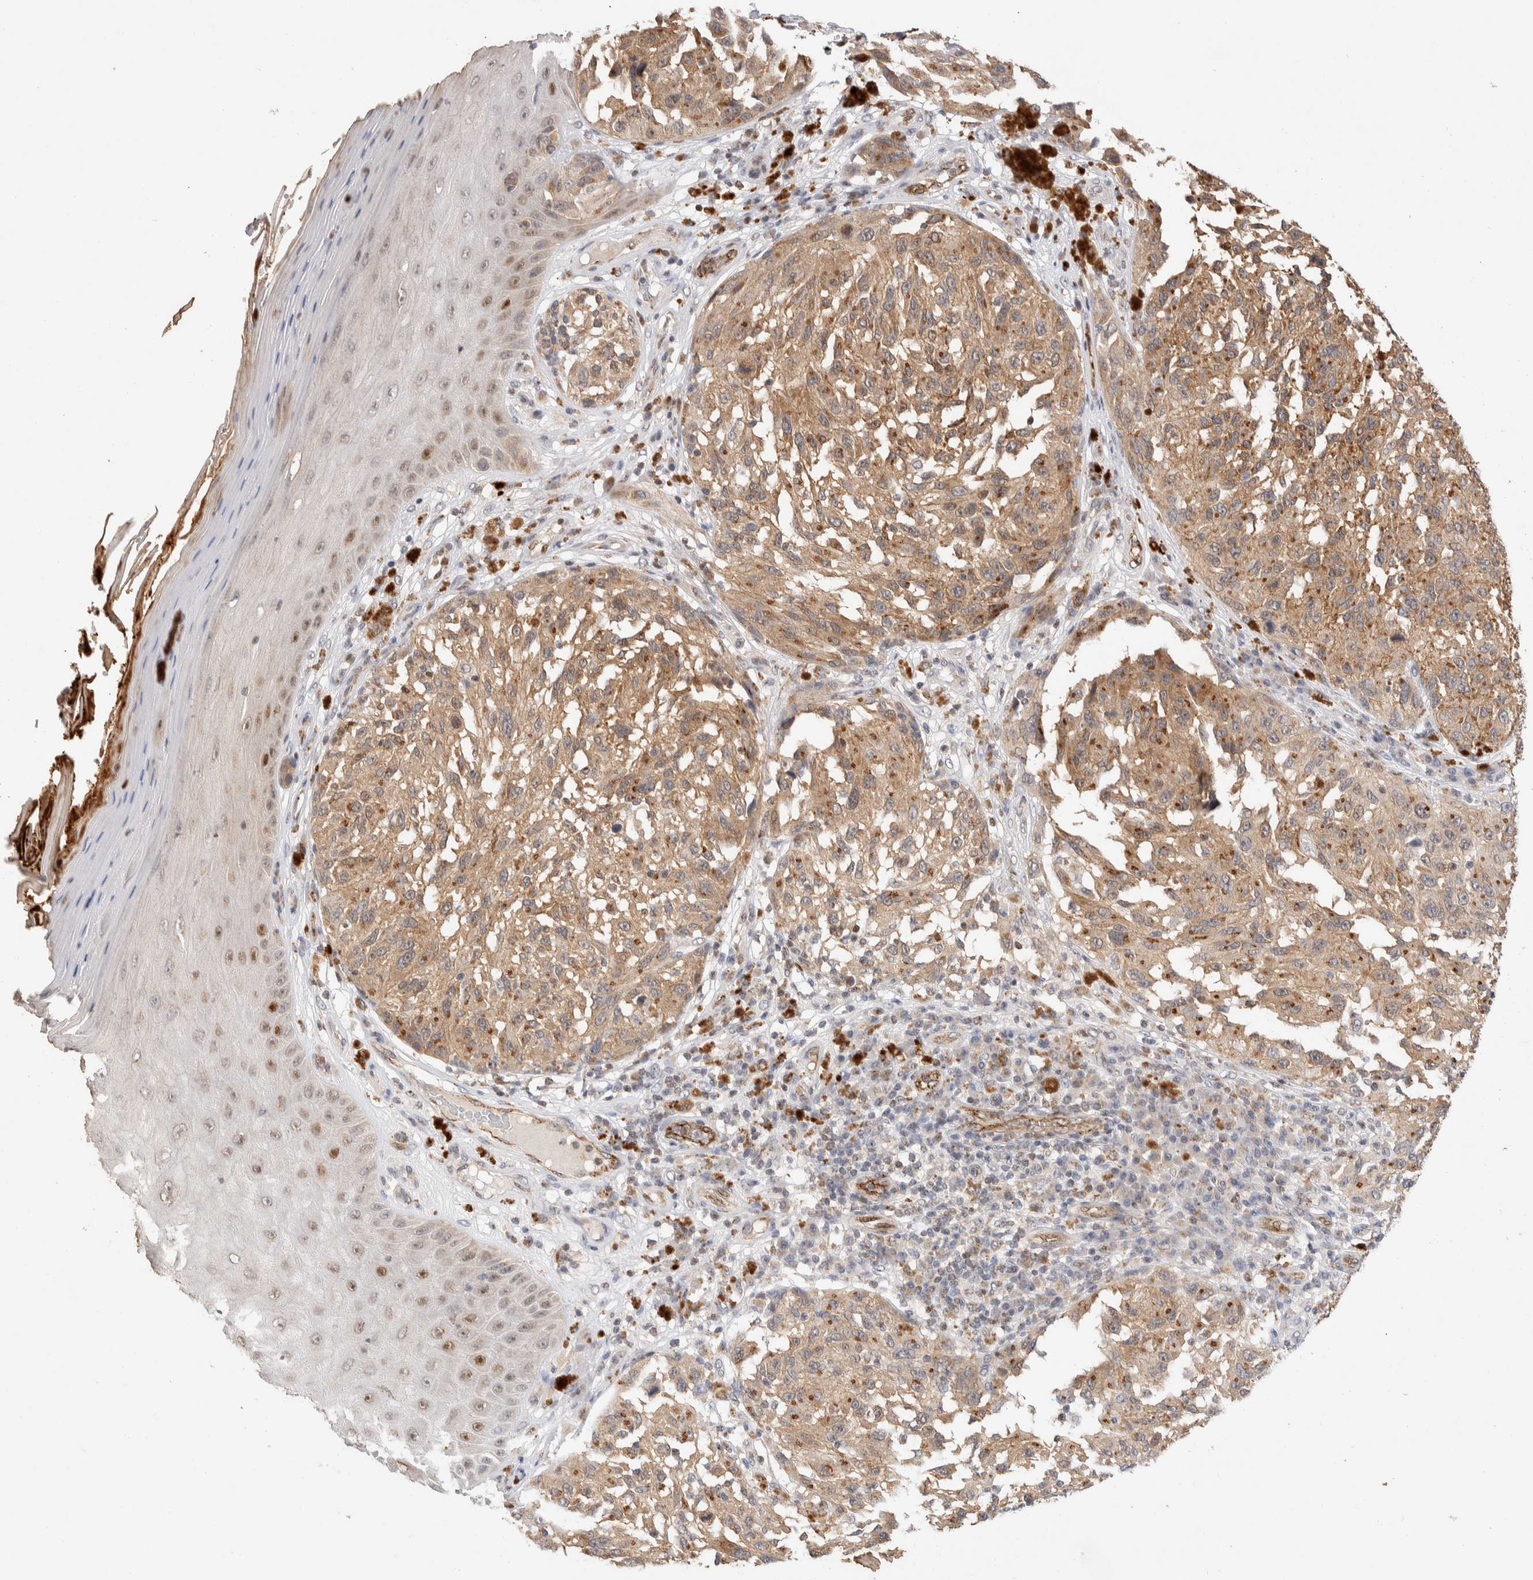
{"staining": {"intensity": "moderate", "quantity": ">75%", "location": "cytoplasmic/membranous"}, "tissue": "melanoma", "cell_type": "Tumor cells", "image_type": "cancer", "snomed": [{"axis": "morphology", "description": "Malignant melanoma, NOS"}, {"axis": "topography", "description": "Skin"}], "caption": "Moderate cytoplasmic/membranous protein positivity is present in approximately >75% of tumor cells in melanoma. (brown staining indicates protein expression, while blue staining denotes nuclei).", "gene": "NSMAF", "patient": {"sex": "female", "age": 73}}